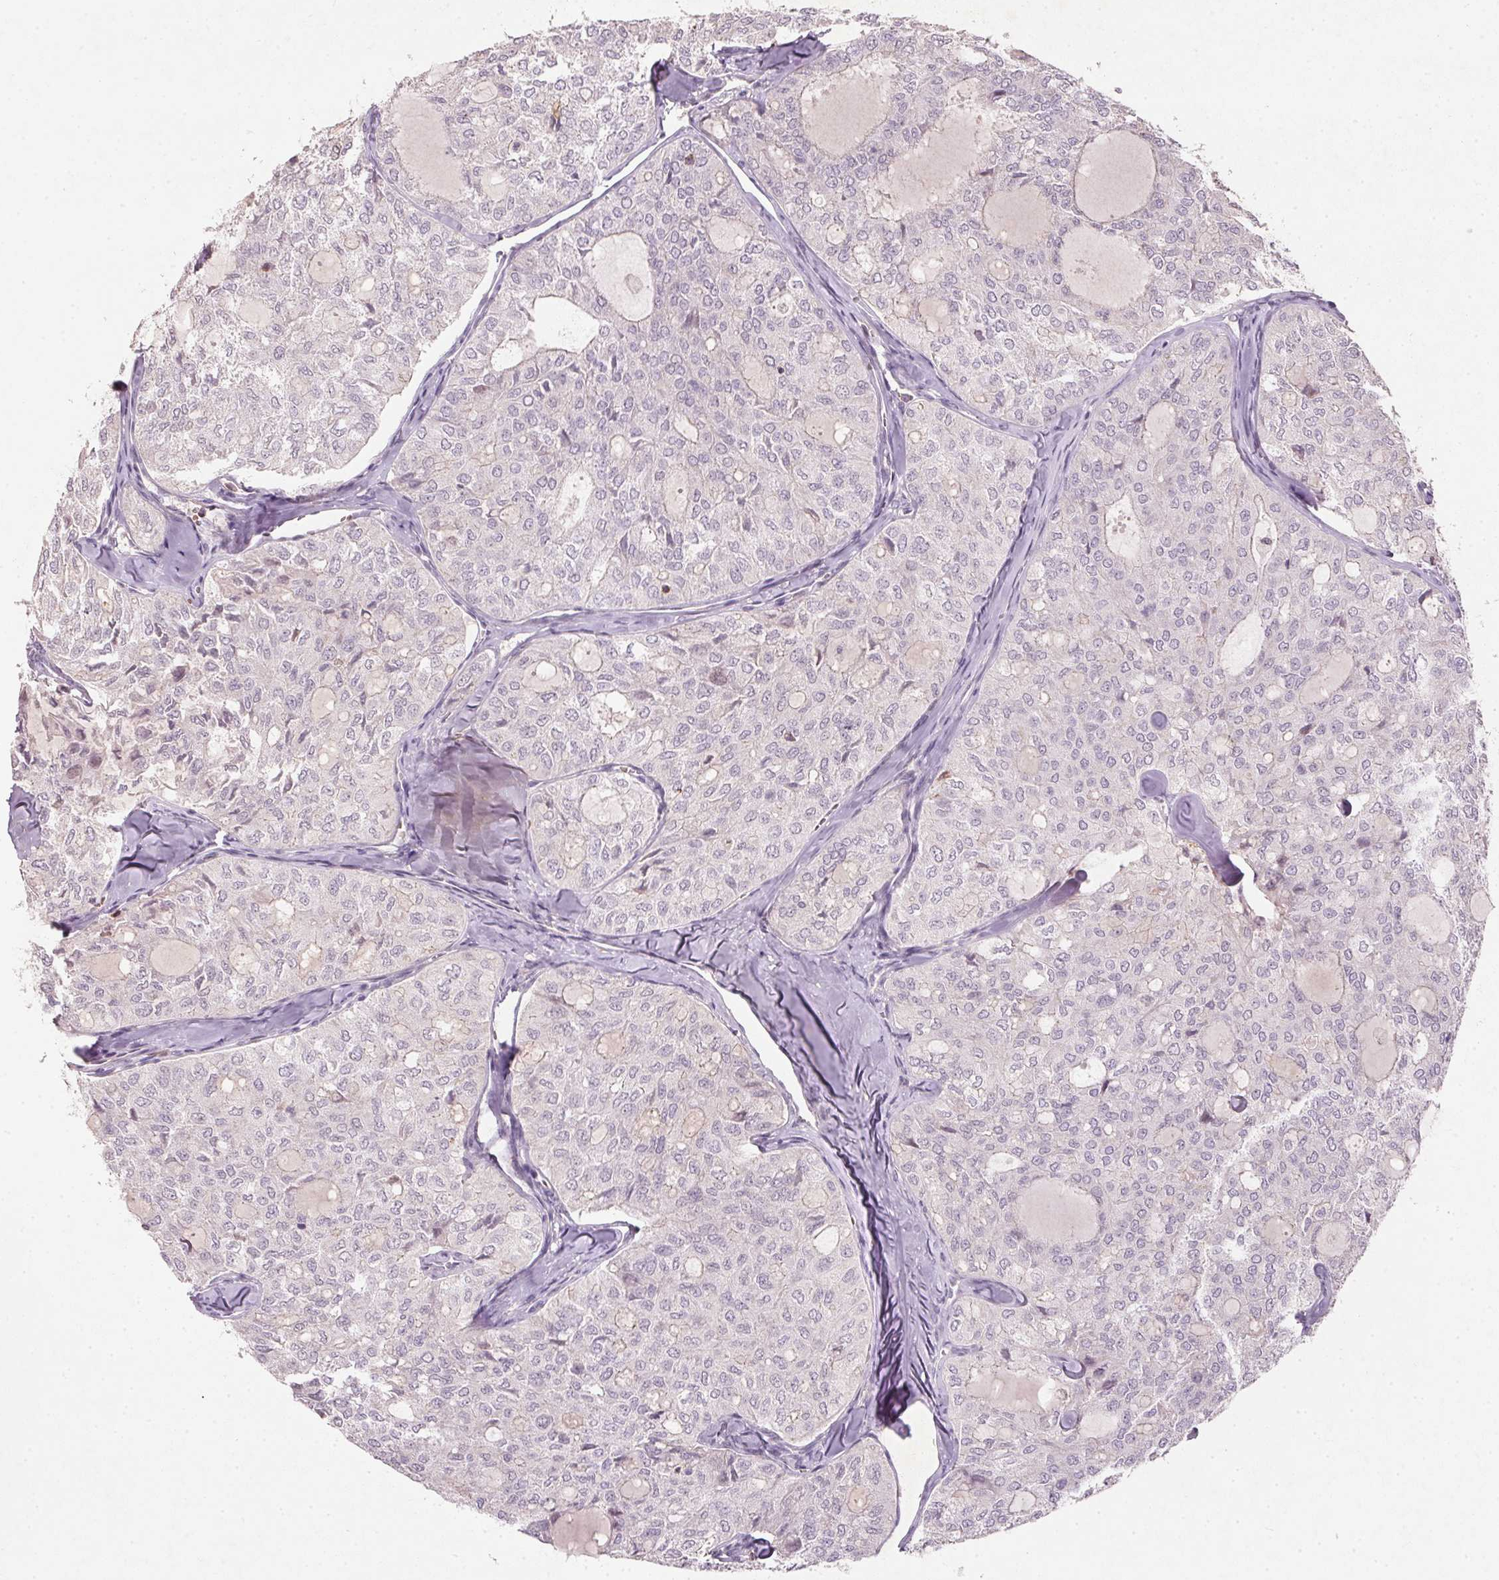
{"staining": {"intensity": "negative", "quantity": "none", "location": "none"}, "tissue": "thyroid cancer", "cell_type": "Tumor cells", "image_type": "cancer", "snomed": [{"axis": "morphology", "description": "Follicular adenoma carcinoma, NOS"}, {"axis": "topography", "description": "Thyroid gland"}], "caption": "Tumor cells show no significant protein staining in thyroid follicular adenoma carcinoma. (DAB (3,3'-diaminobenzidine) immunohistochemistry with hematoxylin counter stain).", "gene": "KCNK15", "patient": {"sex": "male", "age": 75}}